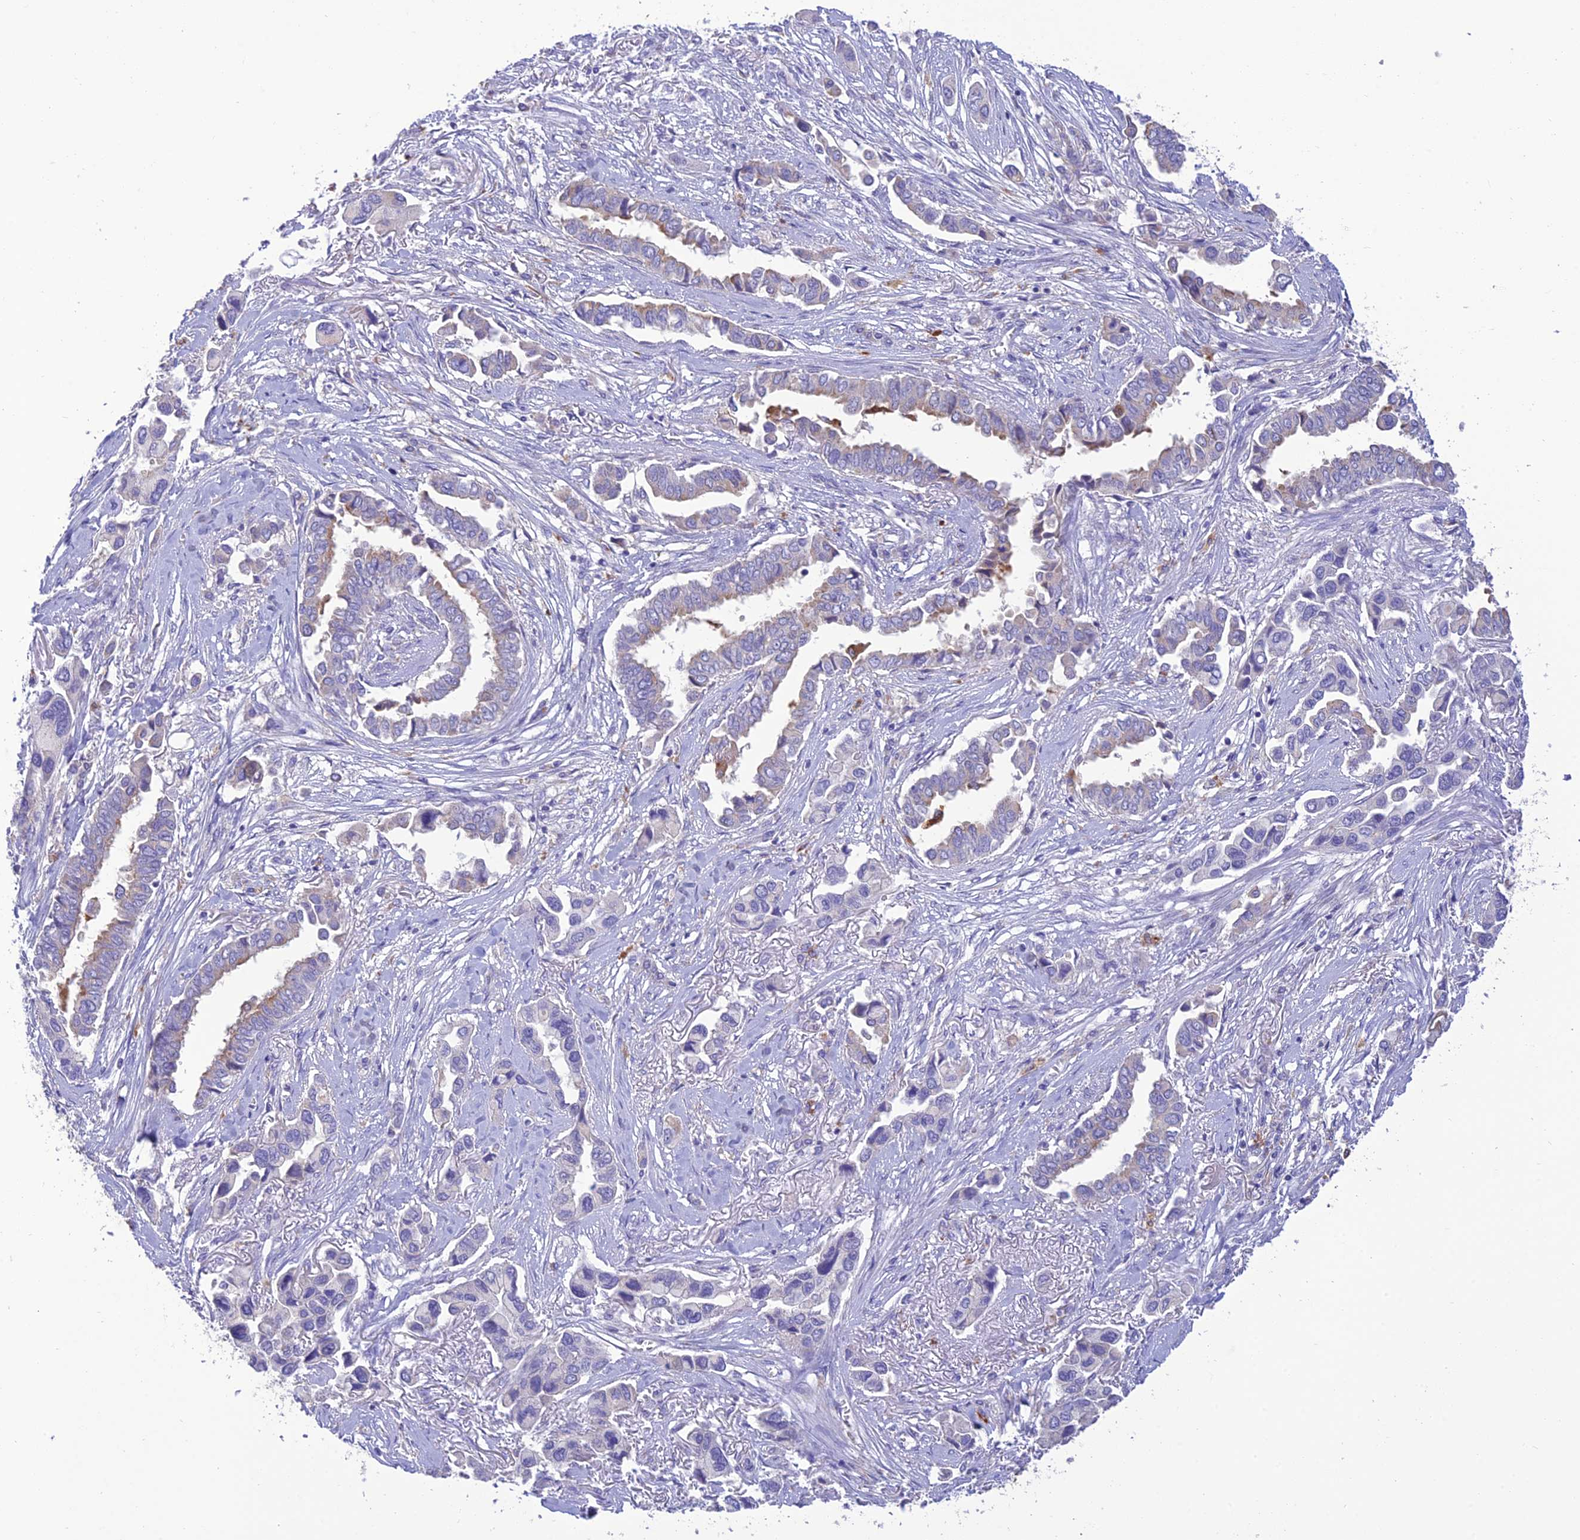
{"staining": {"intensity": "moderate", "quantity": "<25%", "location": "cytoplasmic/membranous"}, "tissue": "lung cancer", "cell_type": "Tumor cells", "image_type": "cancer", "snomed": [{"axis": "morphology", "description": "Adenocarcinoma, NOS"}, {"axis": "topography", "description": "Lung"}], "caption": "Protein staining shows moderate cytoplasmic/membranous positivity in about <25% of tumor cells in lung adenocarcinoma.", "gene": "SFT2D2", "patient": {"sex": "female", "age": 76}}